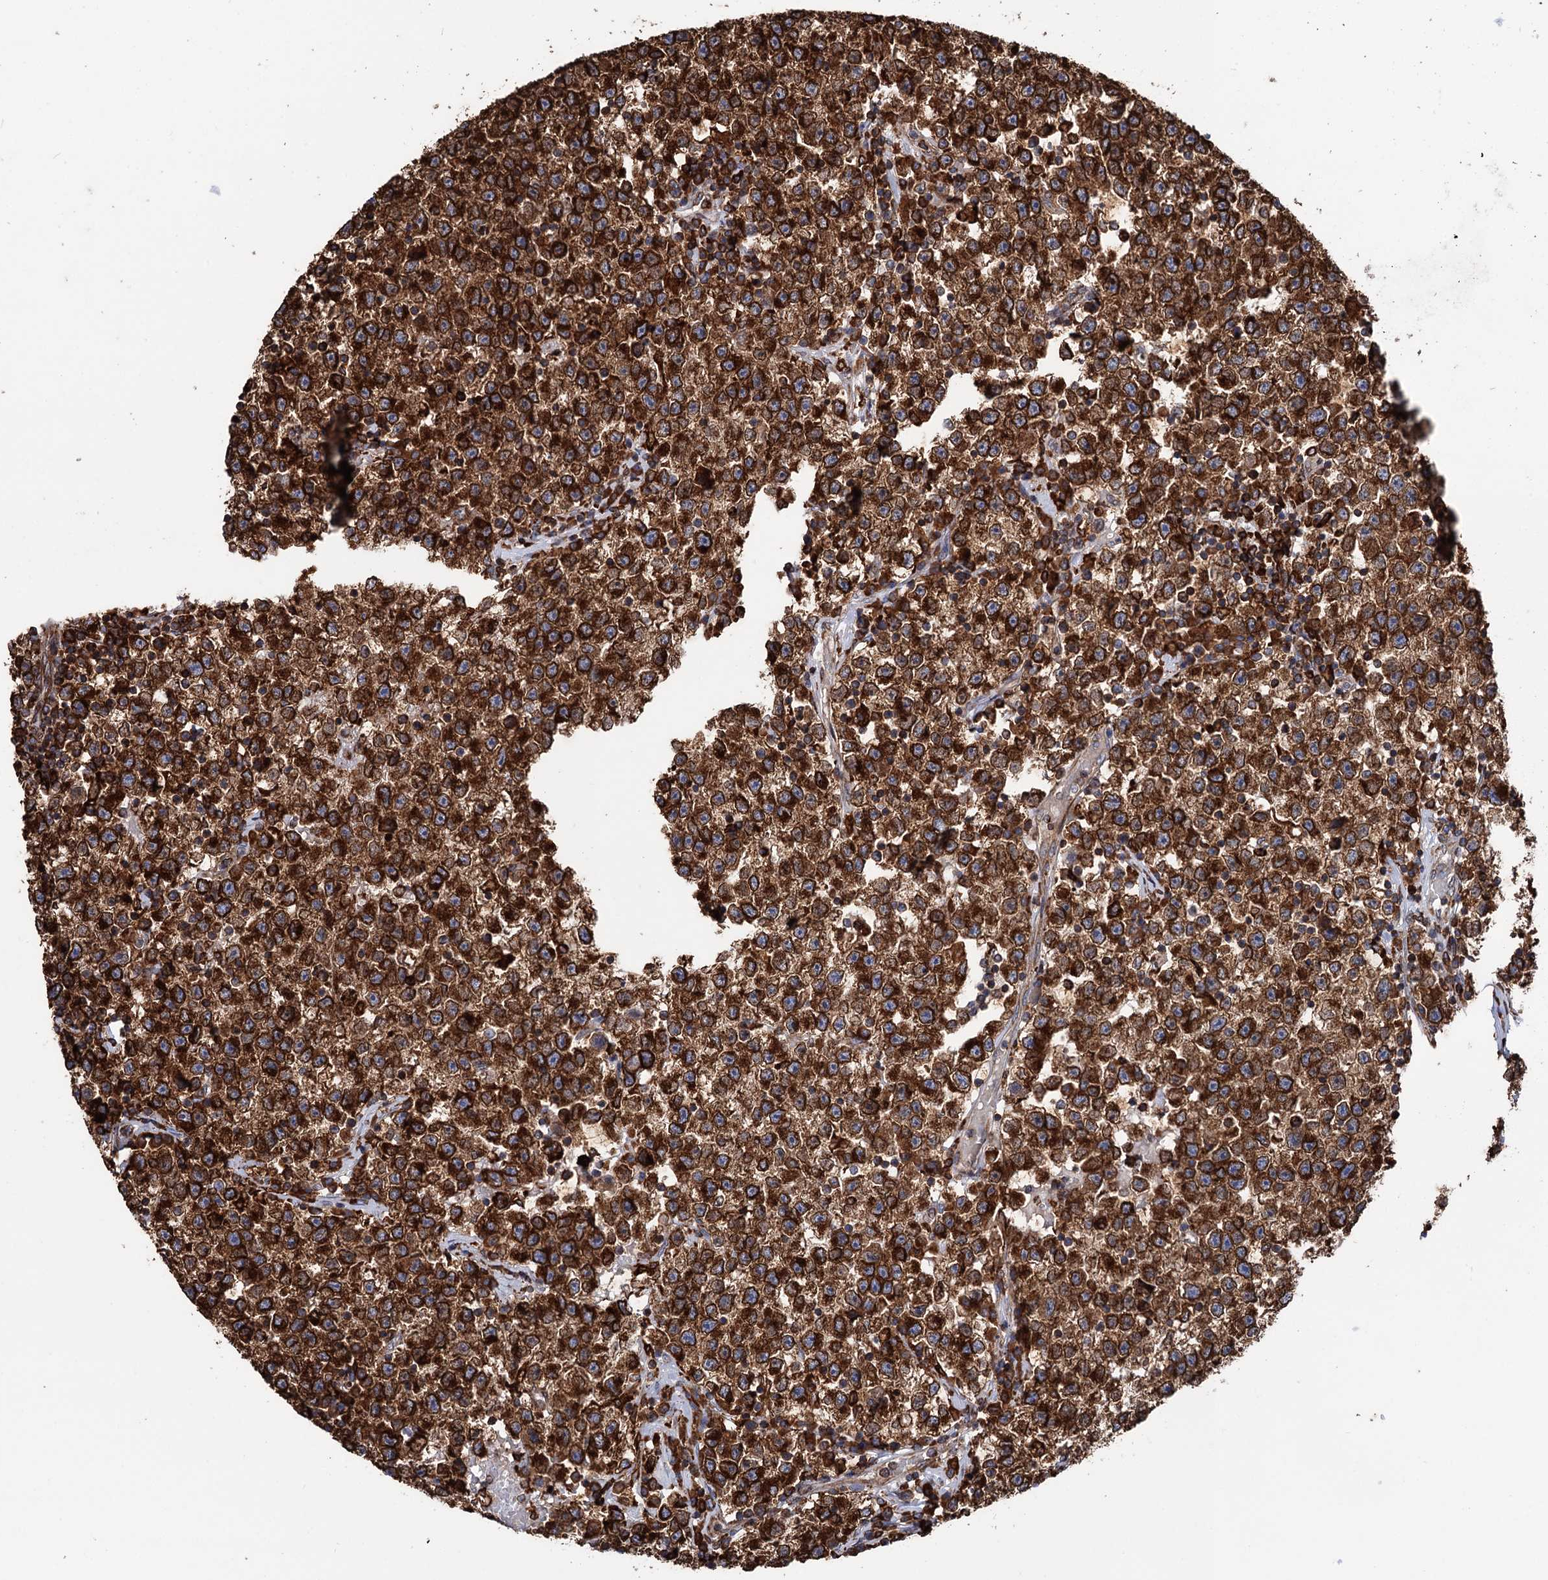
{"staining": {"intensity": "strong", "quantity": ">75%", "location": "cytoplasmic/membranous"}, "tissue": "testis cancer", "cell_type": "Tumor cells", "image_type": "cancer", "snomed": [{"axis": "morphology", "description": "Seminoma, NOS"}, {"axis": "topography", "description": "Testis"}], "caption": "IHC image of seminoma (testis) stained for a protein (brown), which displays high levels of strong cytoplasmic/membranous staining in approximately >75% of tumor cells.", "gene": "ERP29", "patient": {"sex": "male", "age": 22}}